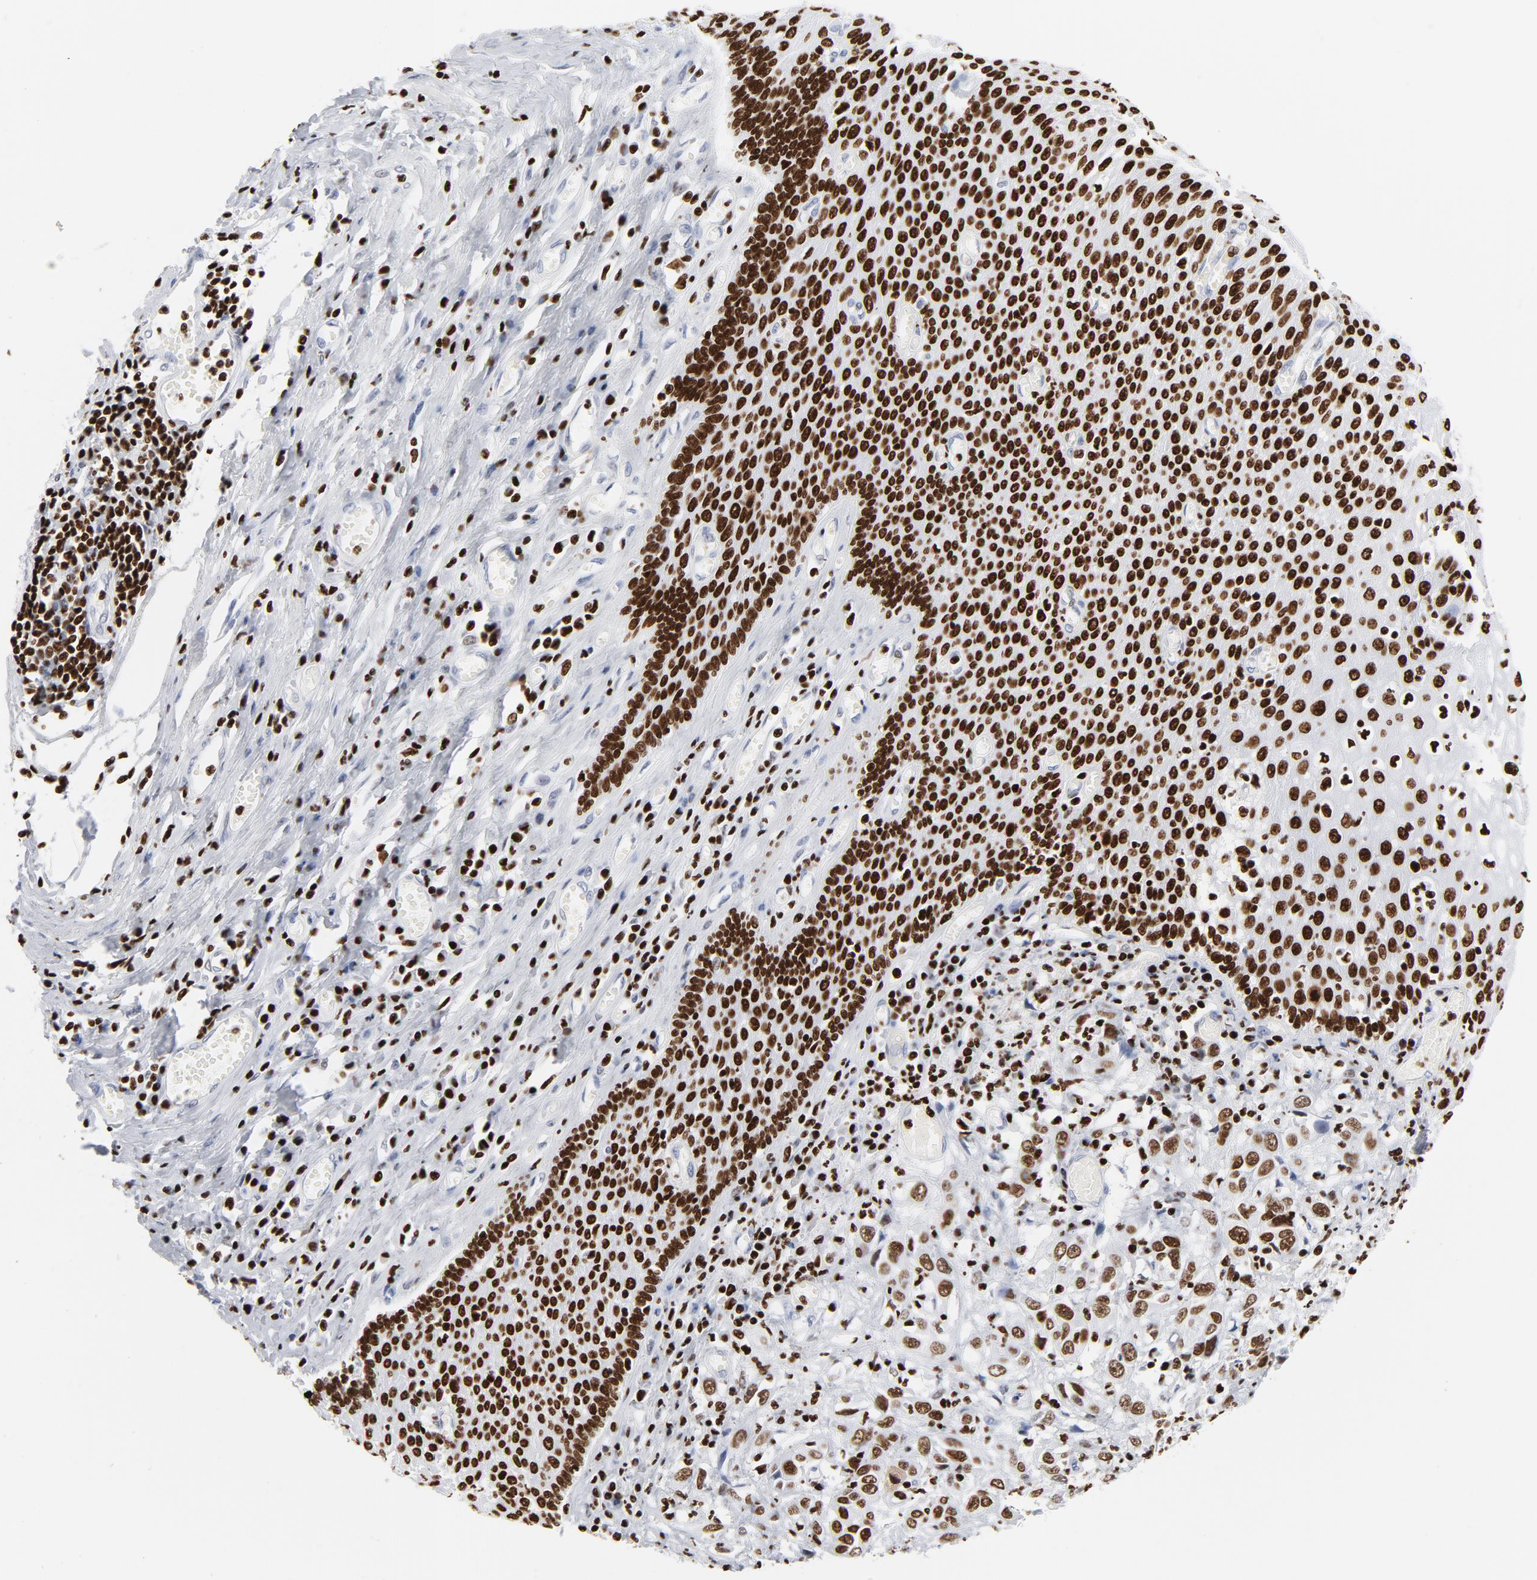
{"staining": {"intensity": "strong", "quantity": ">75%", "location": "nuclear"}, "tissue": "esophagus", "cell_type": "Squamous epithelial cells", "image_type": "normal", "snomed": [{"axis": "morphology", "description": "Normal tissue, NOS"}, {"axis": "topography", "description": "Esophagus"}], "caption": "Immunohistochemical staining of unremarkable human esophagus exhibits strong nuclear protein expression in approximately >75% of squamous epithelial cells.", "gene": "SMARCC2", "patient": {"sex": "male", "age": 65}}